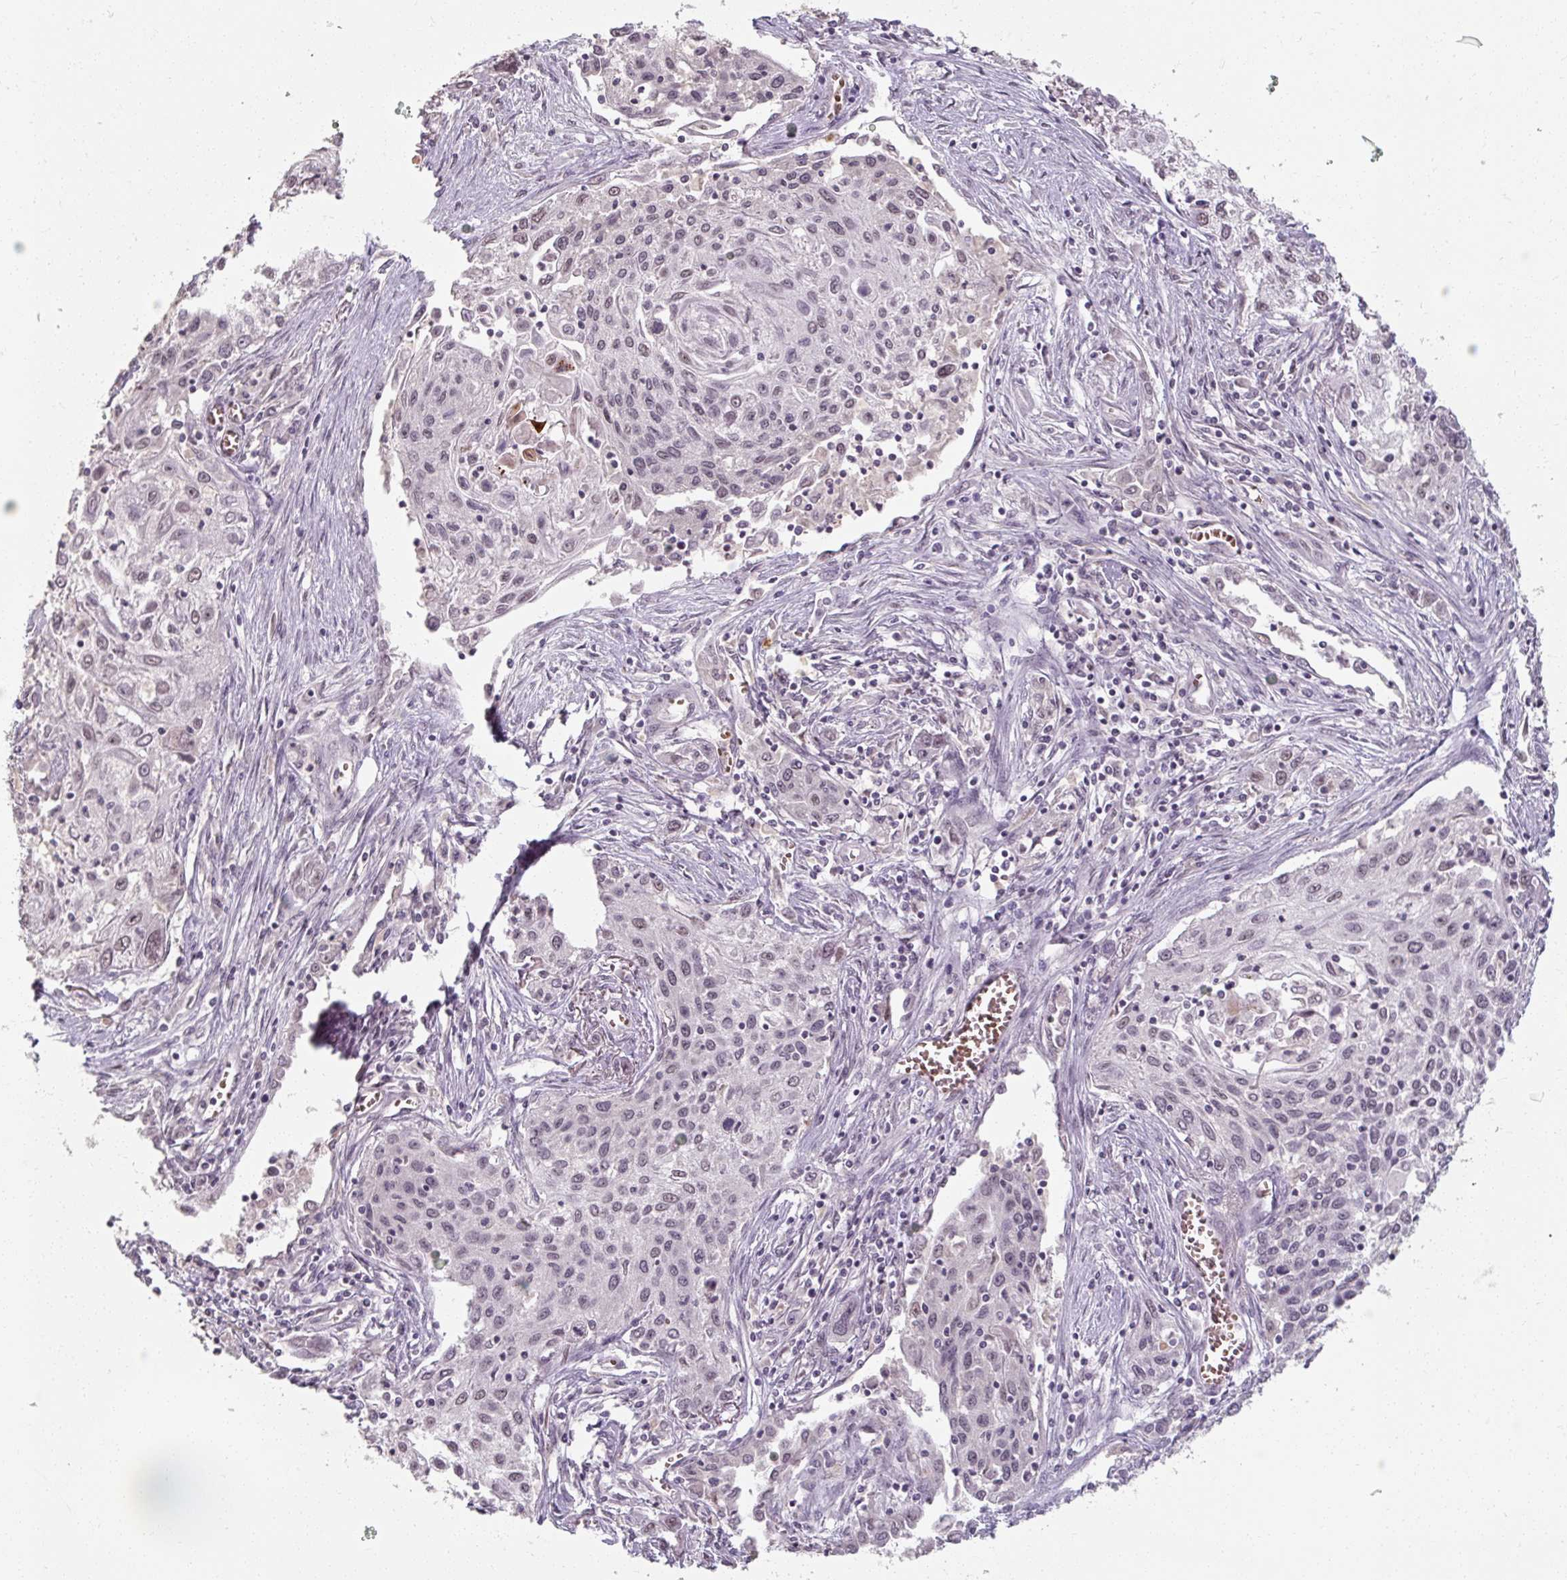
{"staining": {"intensity": "weak", "quantity": "<25%", "location": "nuclear"}, "tissue": "lung cancer", "cell_type": "Tumor cells", "image_type": "cancer", "snomed": [{"axis": "morphology", "description": "Squamous cell carcinoma, NOS"}, {"axis": "topography", "description": "Lung"}], "caption": "Lung squamous cell carcinoma stained for a protein using IHC displays no staining tumor cells.", "gene": "ZFTRAF1", "patient": {"sex": "female", "age": 69}}